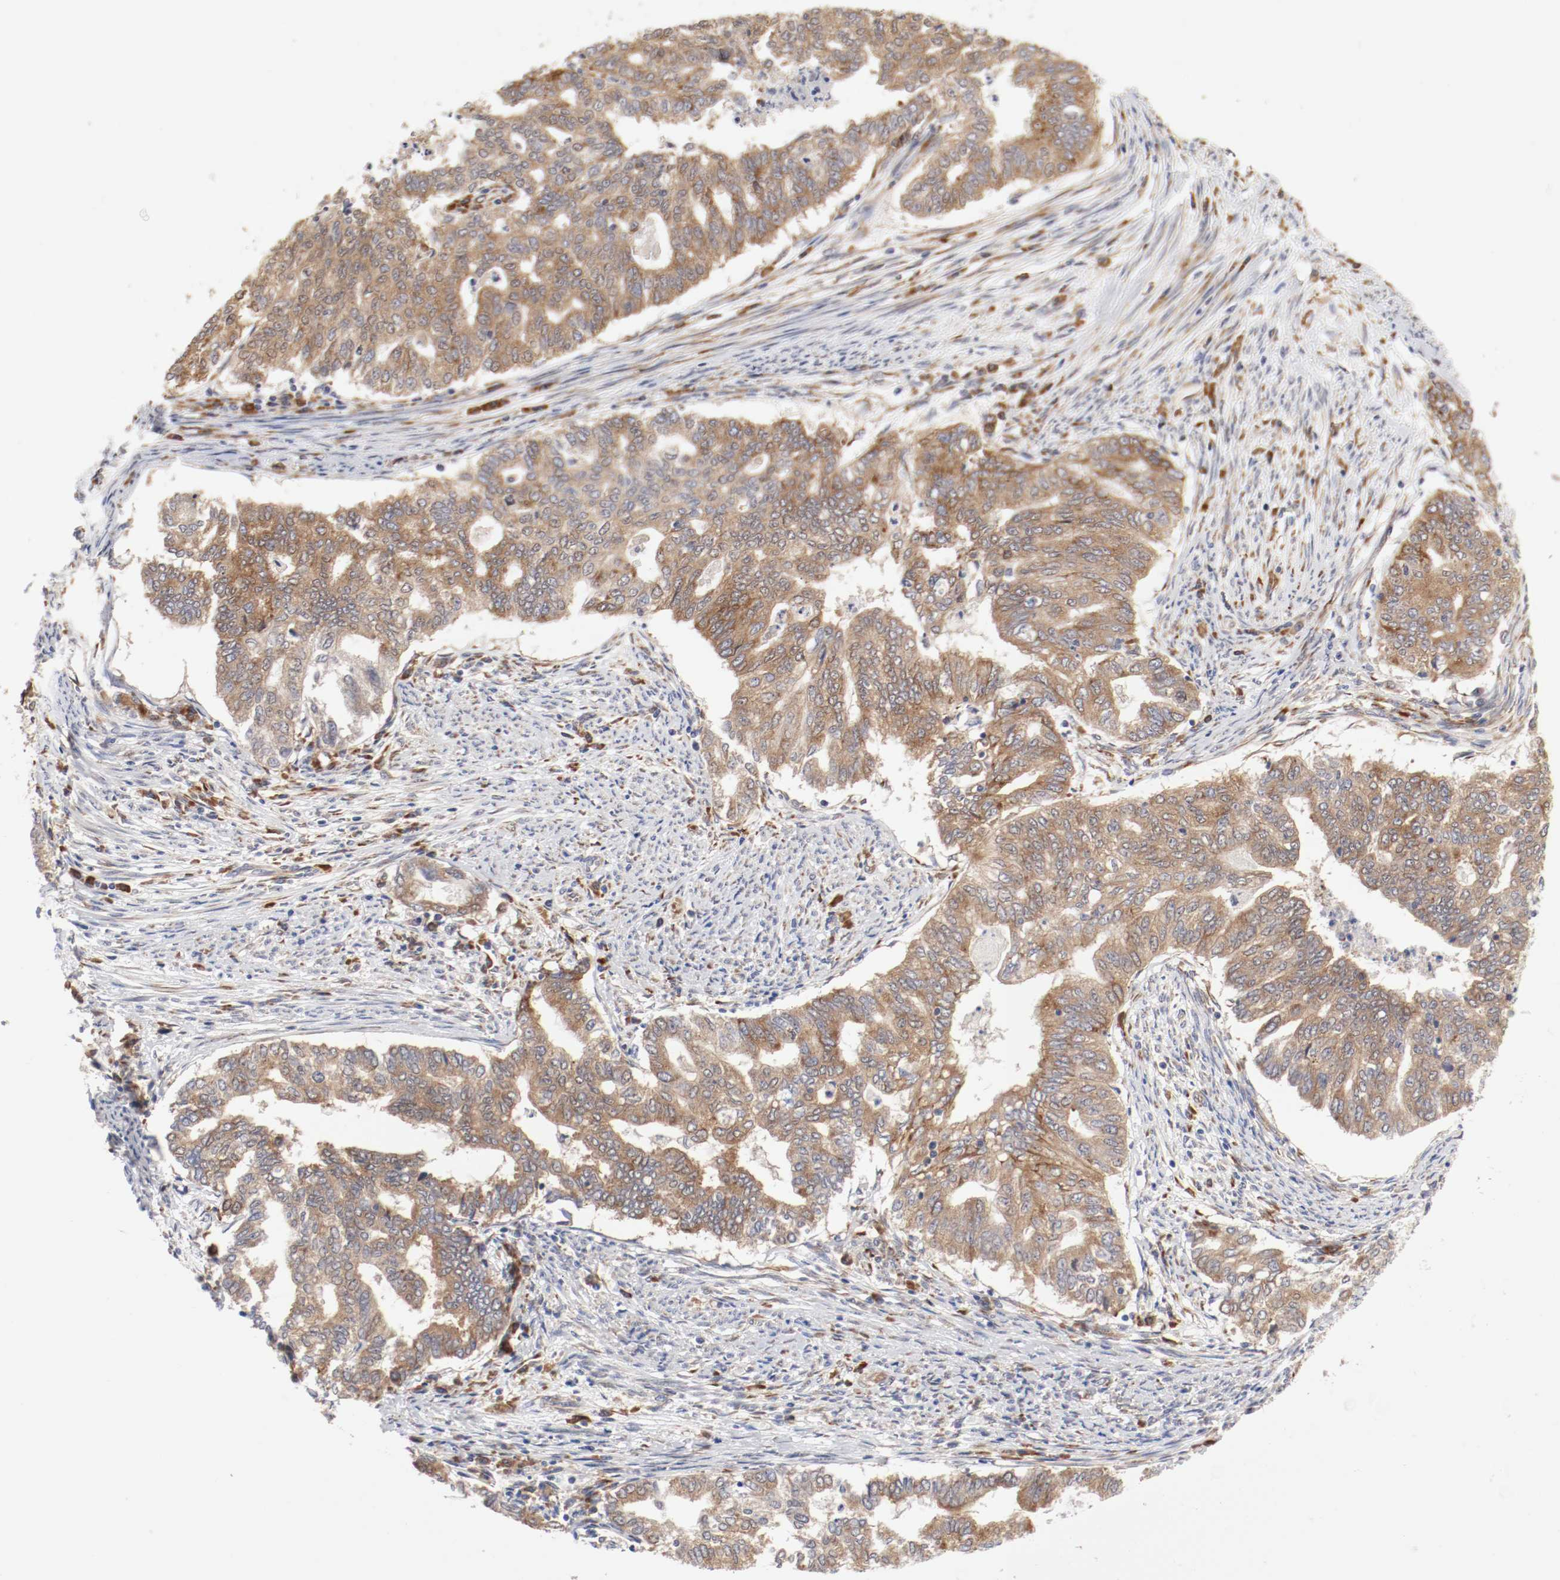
{"staining": {"intensity": "moderate", "quantity": ">75%", "location": "cytoplasmic/membranous"}, "tissue": "endometrial cancer", "cell_type": "Tumor cells", "image_type": "cancer", "snomed": [{"axis": "morphology", "description": "Adenocarcinoma, NOS"}, {"axis": "topography", "description": "Endometrium"}], "caption": "This micrograph shows endometrial cancer stained with immunohistochemistry (IHC) to label a protein in brown. The cytoplasmic/membranous of tumor cells show moderate positivity for the protein. Nuclei are counter-stained blue.", "gene": "FKBP3", "patient": {"sex": "female", "age": 79}}